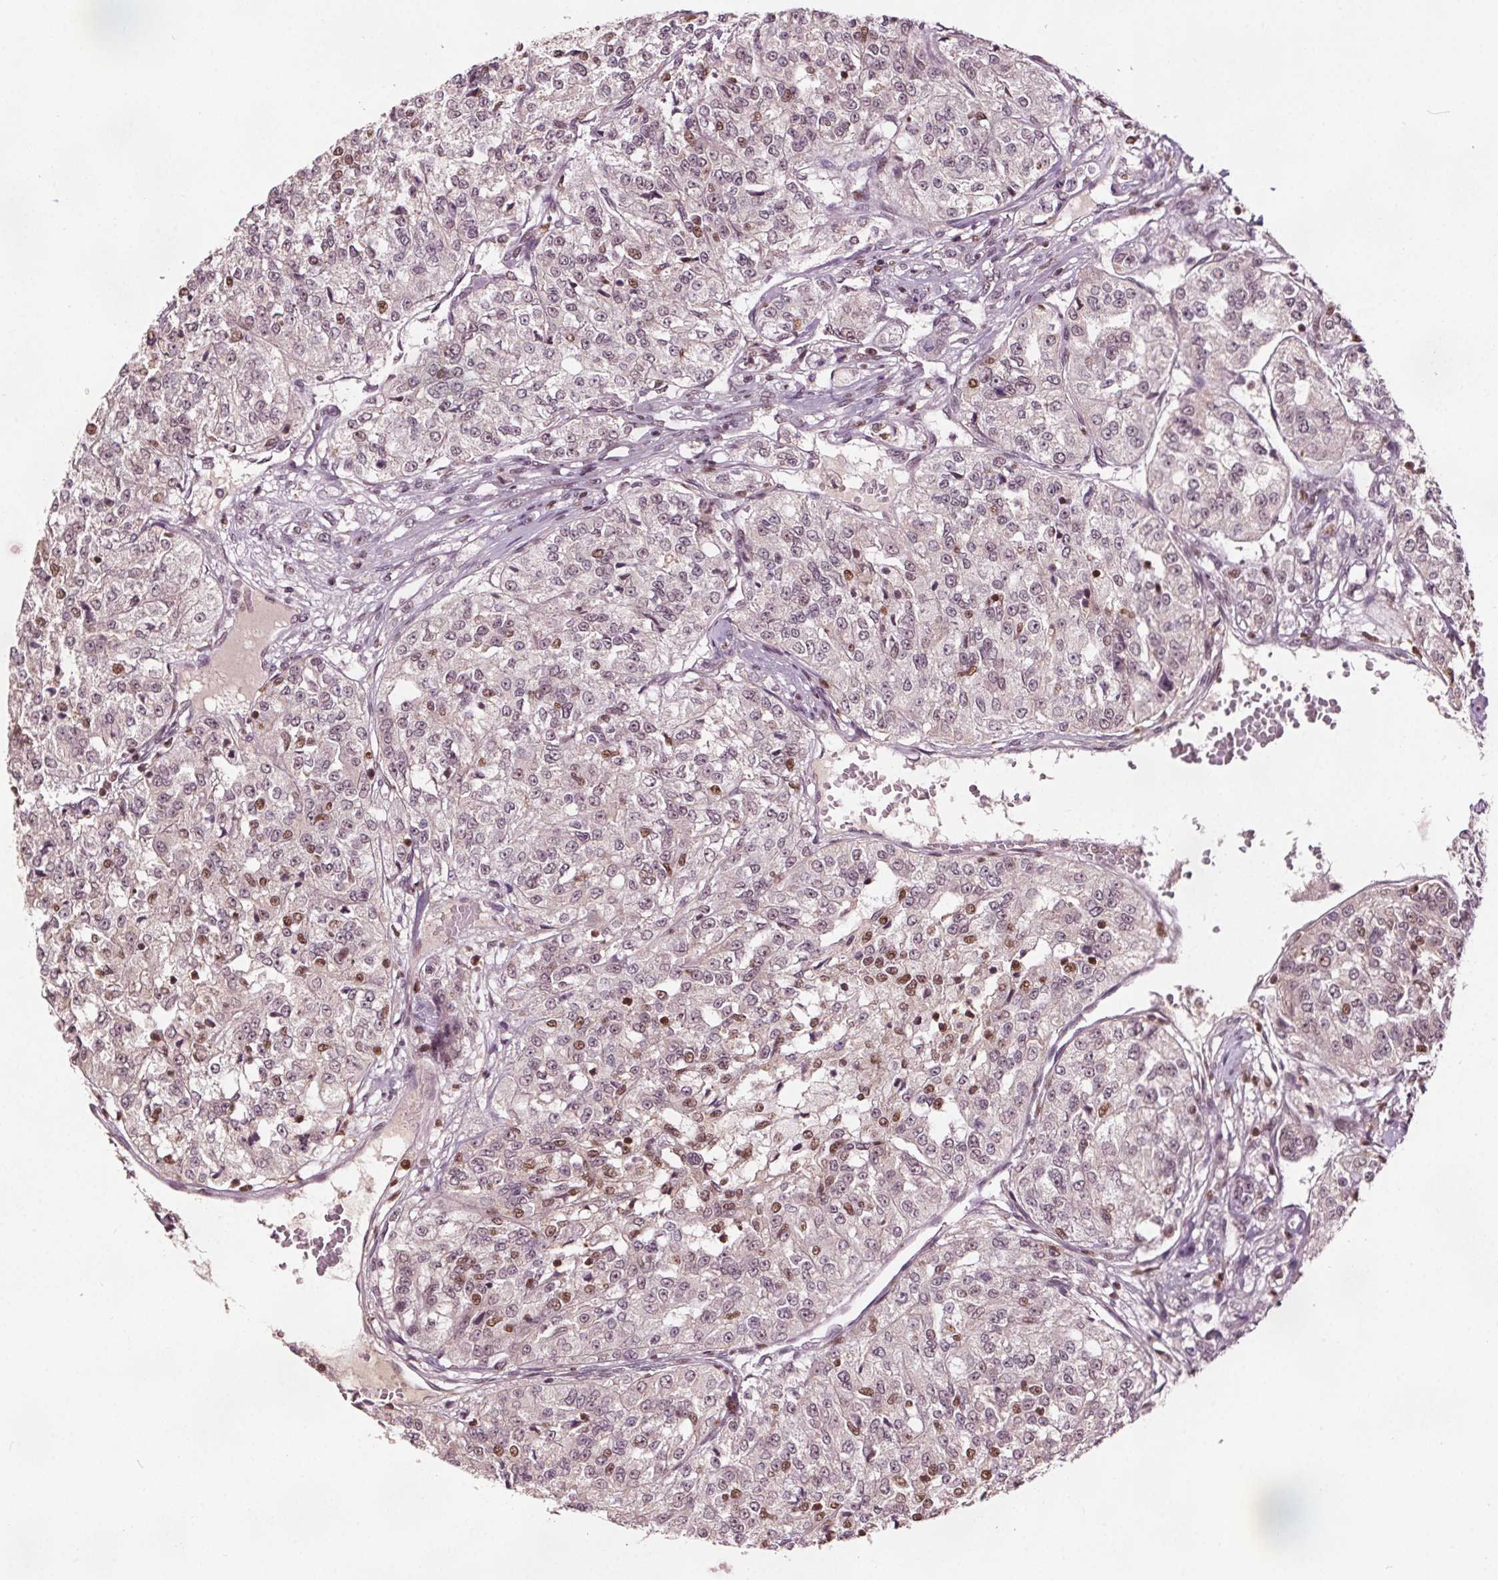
{"staining": {"intensity": "weak", "quantity": "25%-75%", "location": "nuclear"}, "tissue": "renal cancer", "cell_type": "Tumor cells", "image_type": "cancer", "snomed": [{"axis": "morphology", "description": "Adenocarcinoma, NOS"}, {"axis": "topography", "description": "Kidney"}], "caption": "This is a micrograph of immunohistochemistry (IHC) staining of renal adenocarcinoma, which shows weak positivity in the nuclear of tumor cells.", "gene": "DDX11", "patient": {"sex": "female", "age": 63}}